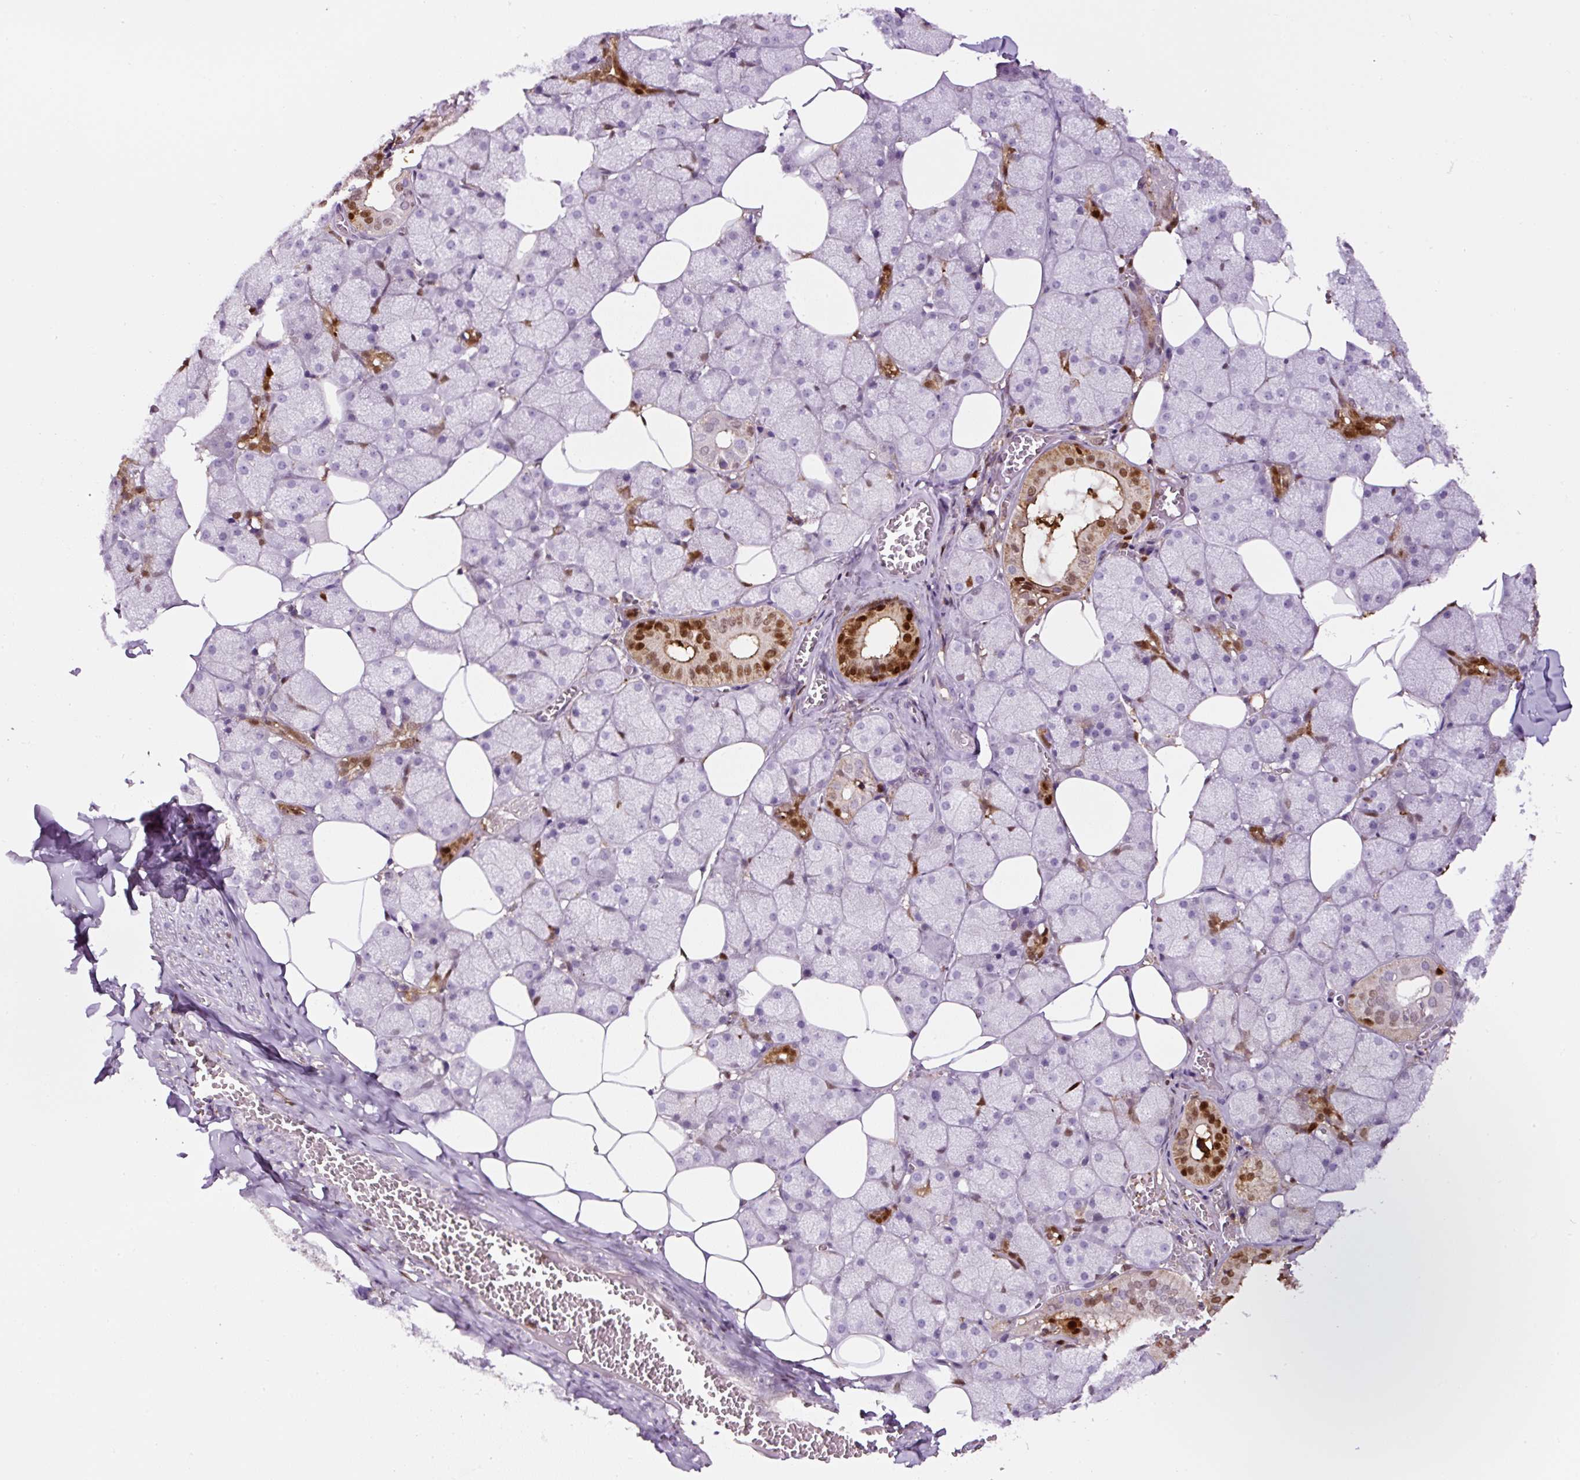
{"staining": {"intensity": "strong", "quantity": "<25%", "location": "cytoplasmic/membranous,nuclear"}, "tissue": "salivary gland", "cell_type": "Glandular cells", "image_type": "normal", "snomed": [{"axis": "morphology", "description": "Normal tissue, NOS"}, {"axis": "topography", "description": "Salivary gland"}, {"axis": "topography", "description": "Peripheral nerve tissue"}], "caption": "Human salivary gland stained with a protein marker demonstrates strong staining in glandular cells.", "gene": "ANXA1", "patient": {"sex": "male", "age": 38}}